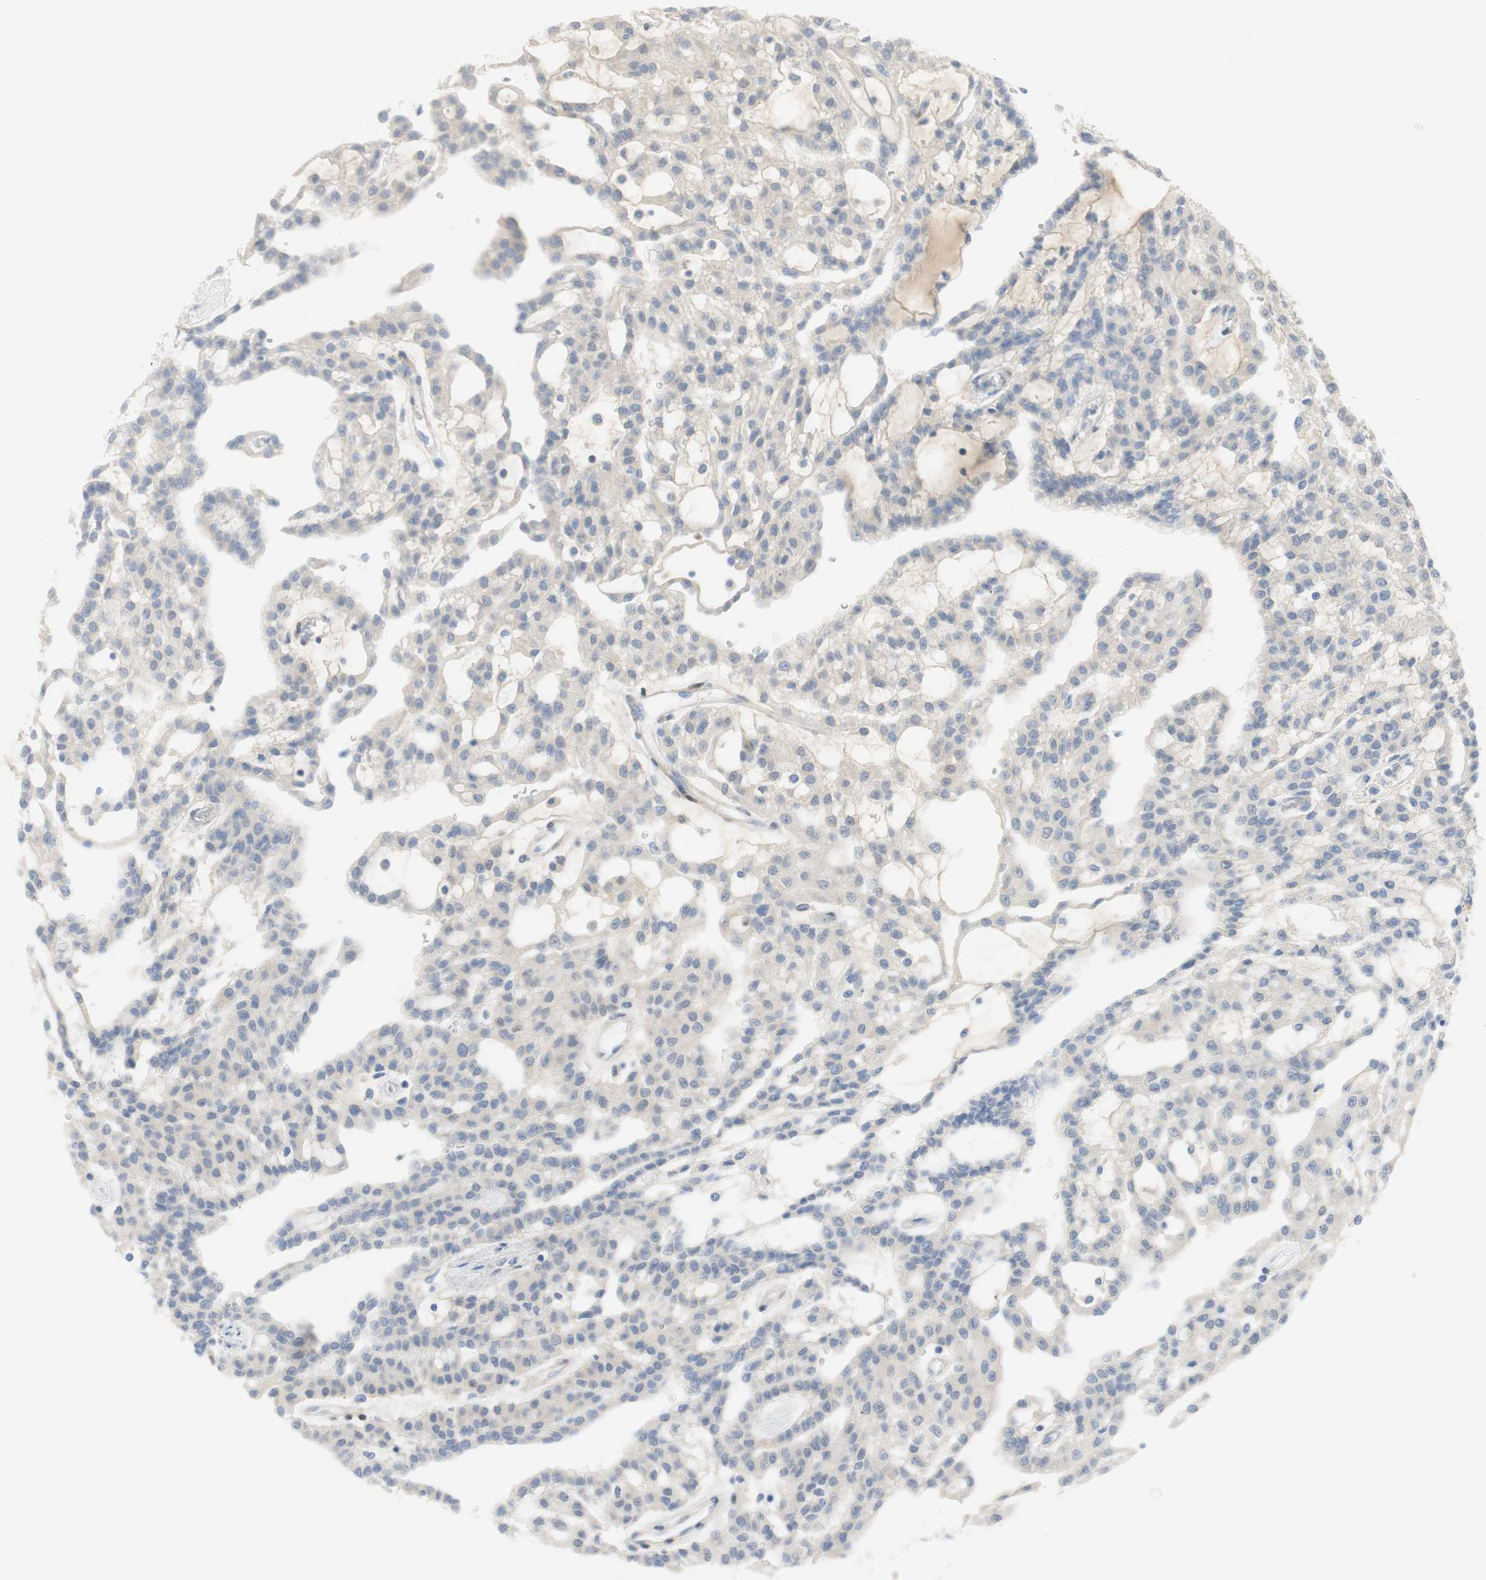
{"staining": {"intensity": "negative", "quantity": "none", "location": "none"}, "tissue": "renal cancer", "cell_type": "Tumor cells", "image_type": "cancer", "snomed": [{"axis": "morphology", "description": "Adenocarcinoma, NOS"}, {"axis": "topography", "description": "Kidney"}], "caption": "The photomicrograph reveals no significant positivity in tumor cells of renal cancer (adenocarcinoma). (DAB (3,3'-diaminobenzidine) IHC, high magnification).", "gene": "SELENBP1", "patient": {"sex": "male", "age": 63}}